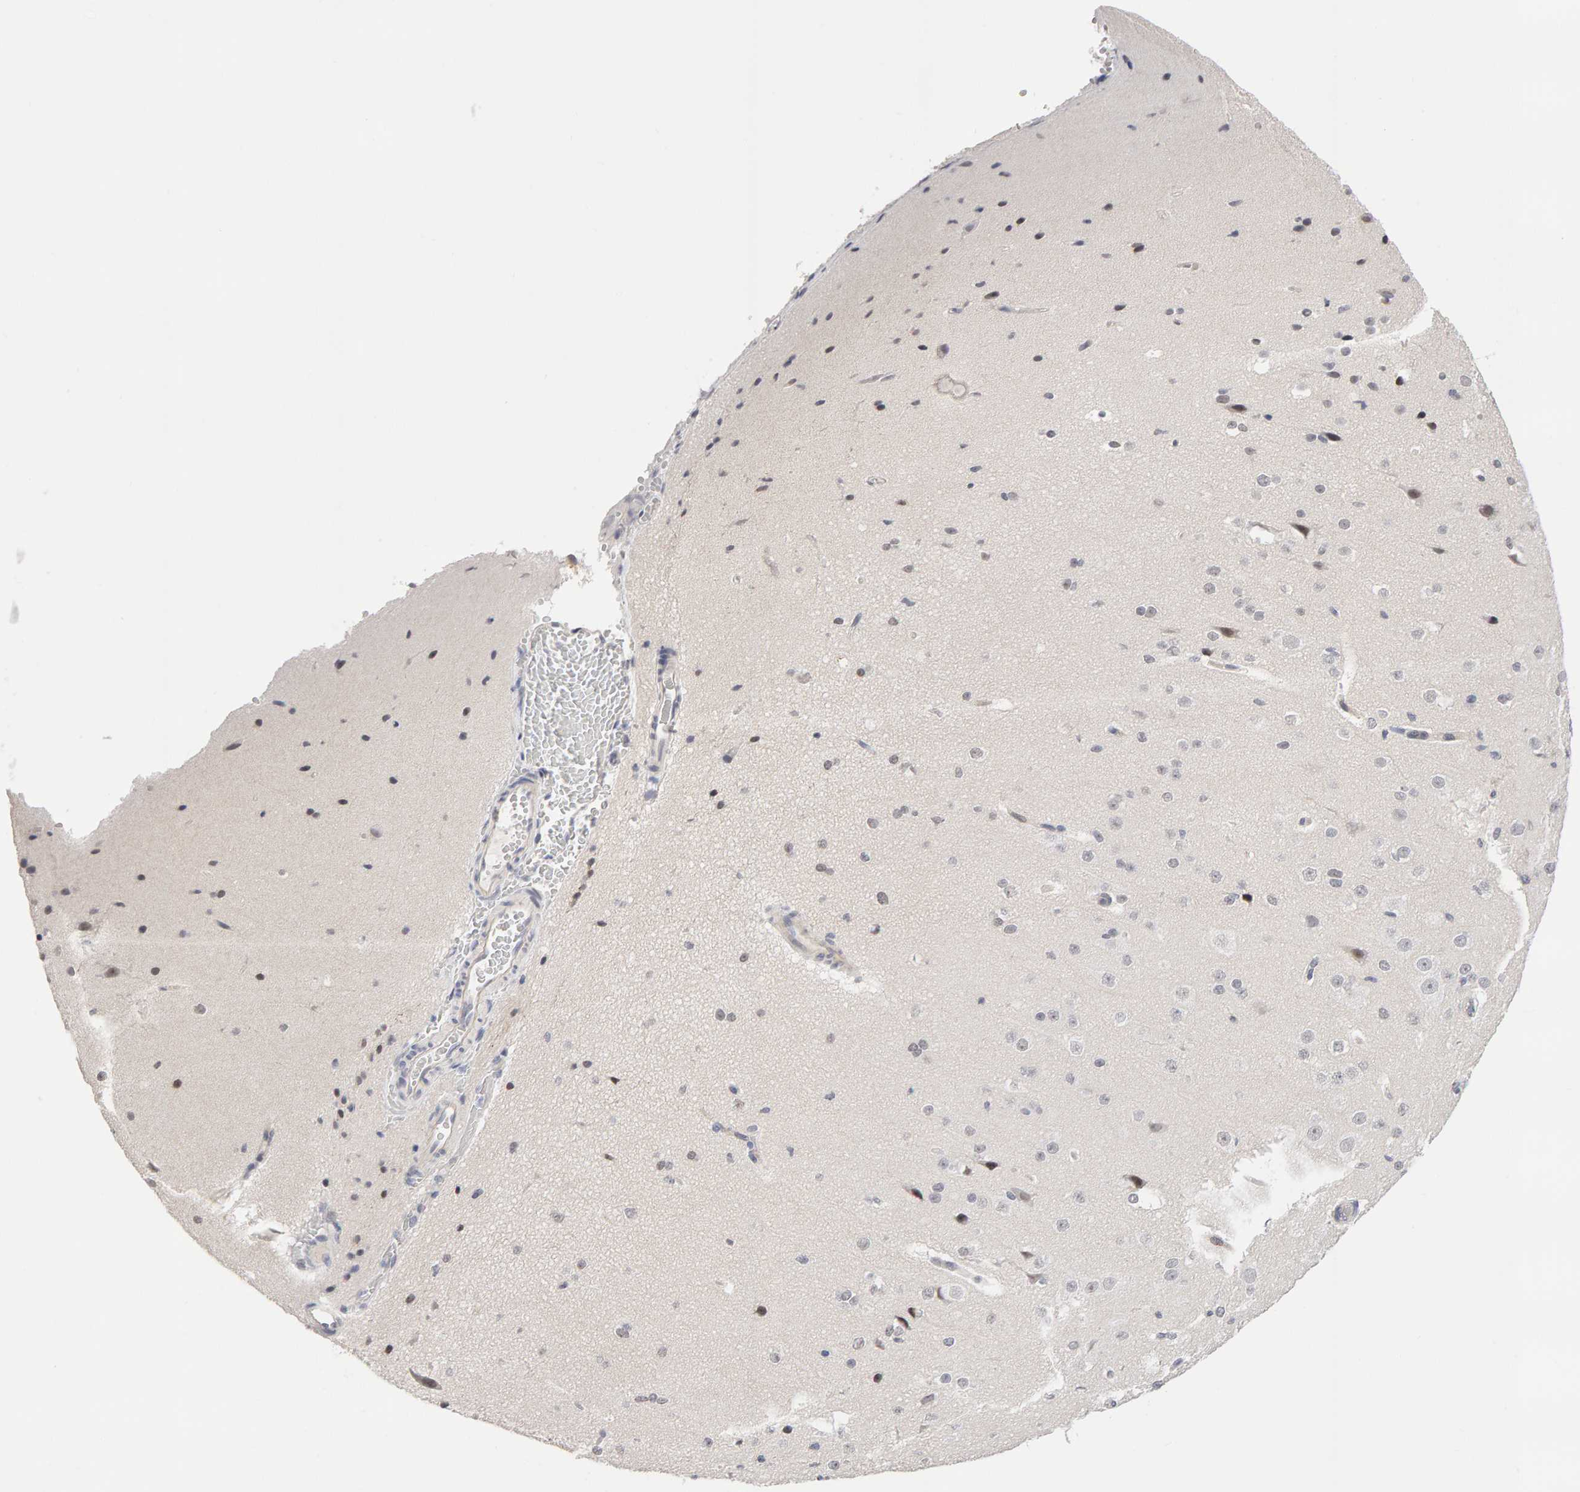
{"staining": {"intensity": "negative", "quantity": "none", "location": "none"}, "tissue": "cerebral cortex", "cell_type": "Endothelial cells", "image_type": "normal", "snomed": [{"axis": "morphology", "description": "Normal tissue, NOS"}, {"axis": "morphology", "description": "Developmental malformation"}, {"axis": "topography", "description": "Cerebral cortex"}], "caption": "Histopathology image shows no significant protein staining in endothelial cells of unremarkable cerebral cortex. (Immunohistochemistry, brightfield microscopy, high magnification).", "gene": "HNF4A", "patient": {"sex": "female", "age": 30}}